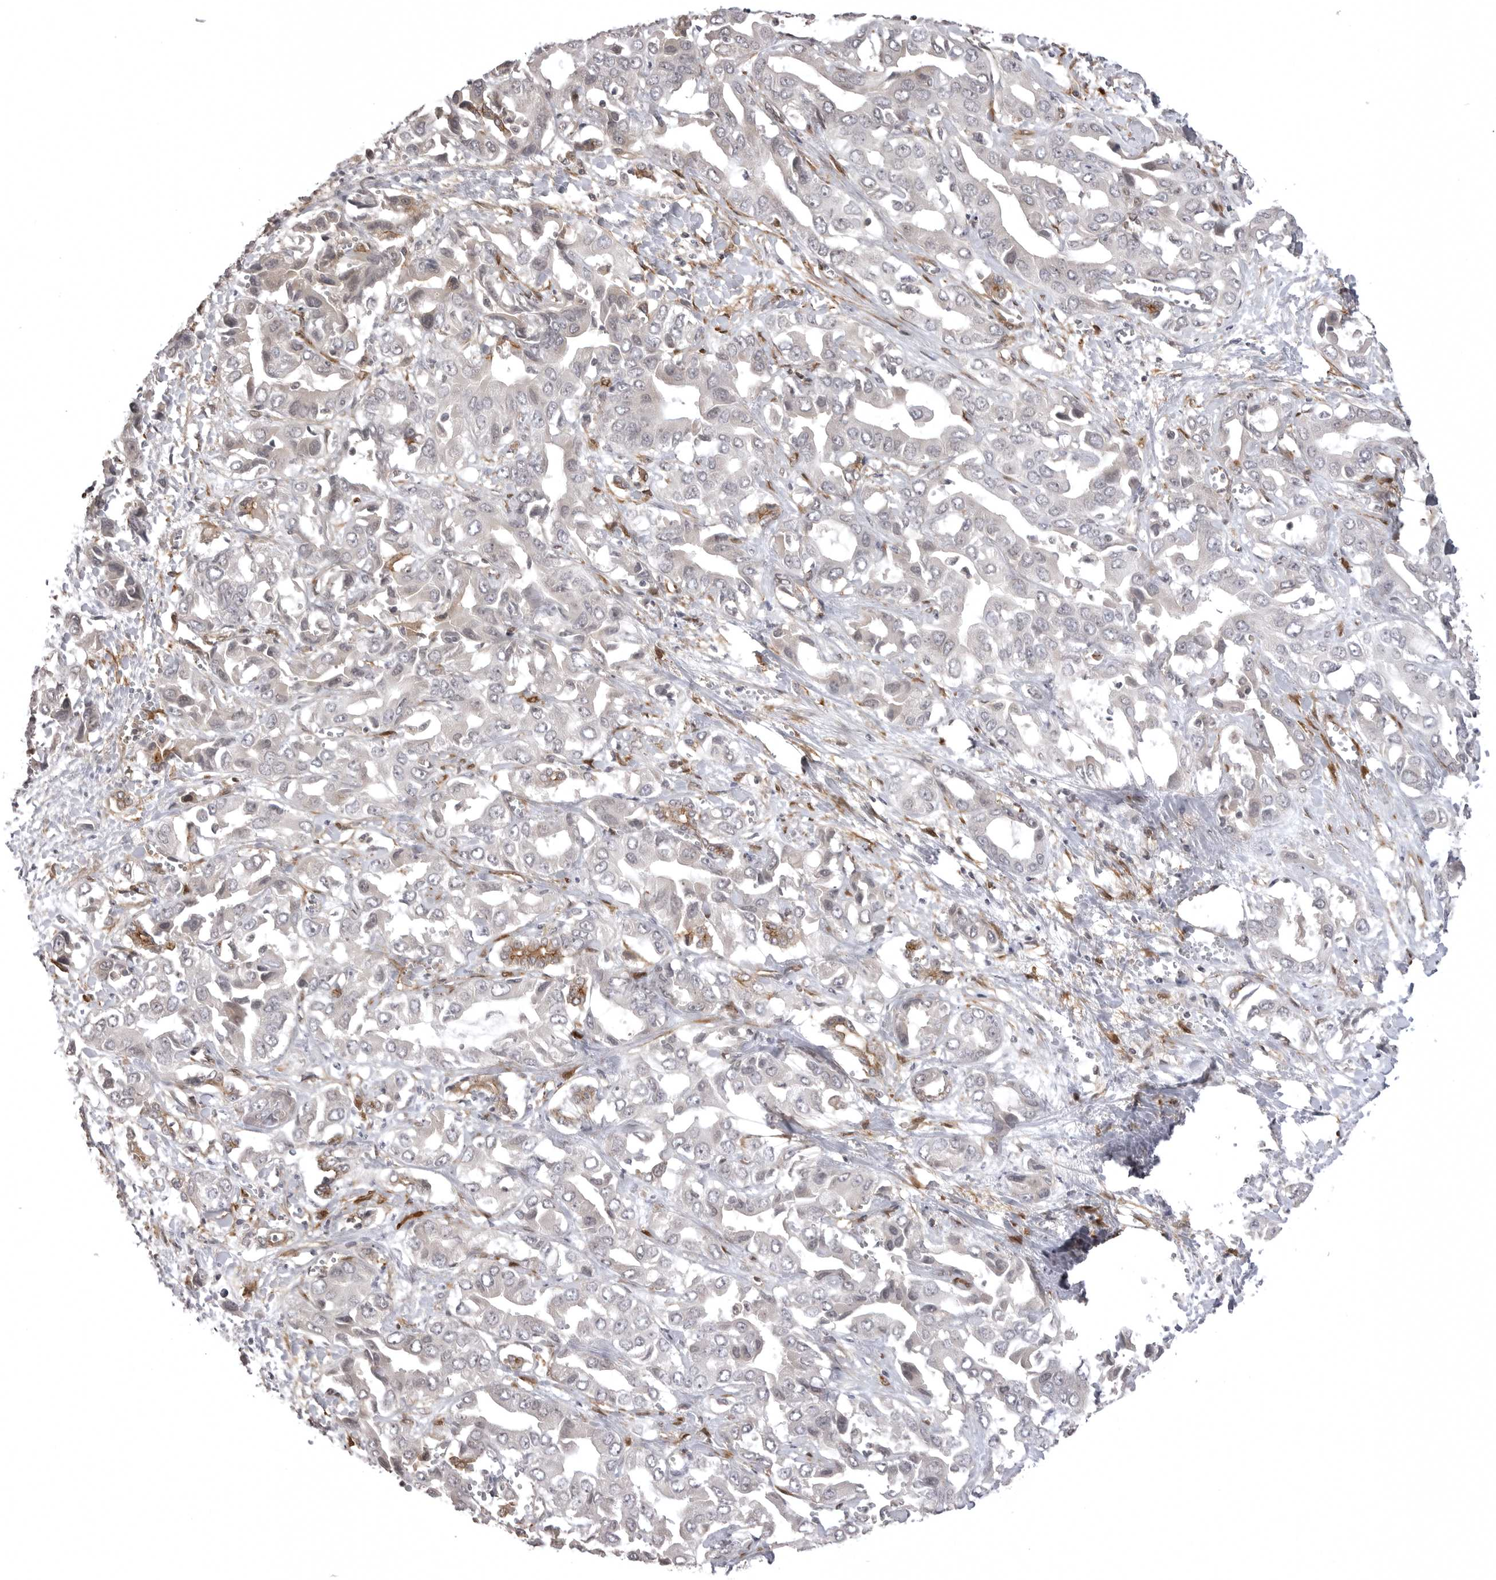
{"staining": {"intensity": "negative", "quantity": "none", "location": "none"}, "tissue": "liver cancer", "cell_type": "Tumor cells", "image_type": "cancer", "snomed": [{"axis": "morphology", "description": "Cholangiocarcinoma"}, {"axis": "topography", "description": "Liver"}], "caption": "This is an IHC histopathology image of human cholangiocarcinoma (liver). There is no positivity in tumor cells.", "gene": "SORBS1", "patient": {"sex": "female", "age": 52}}